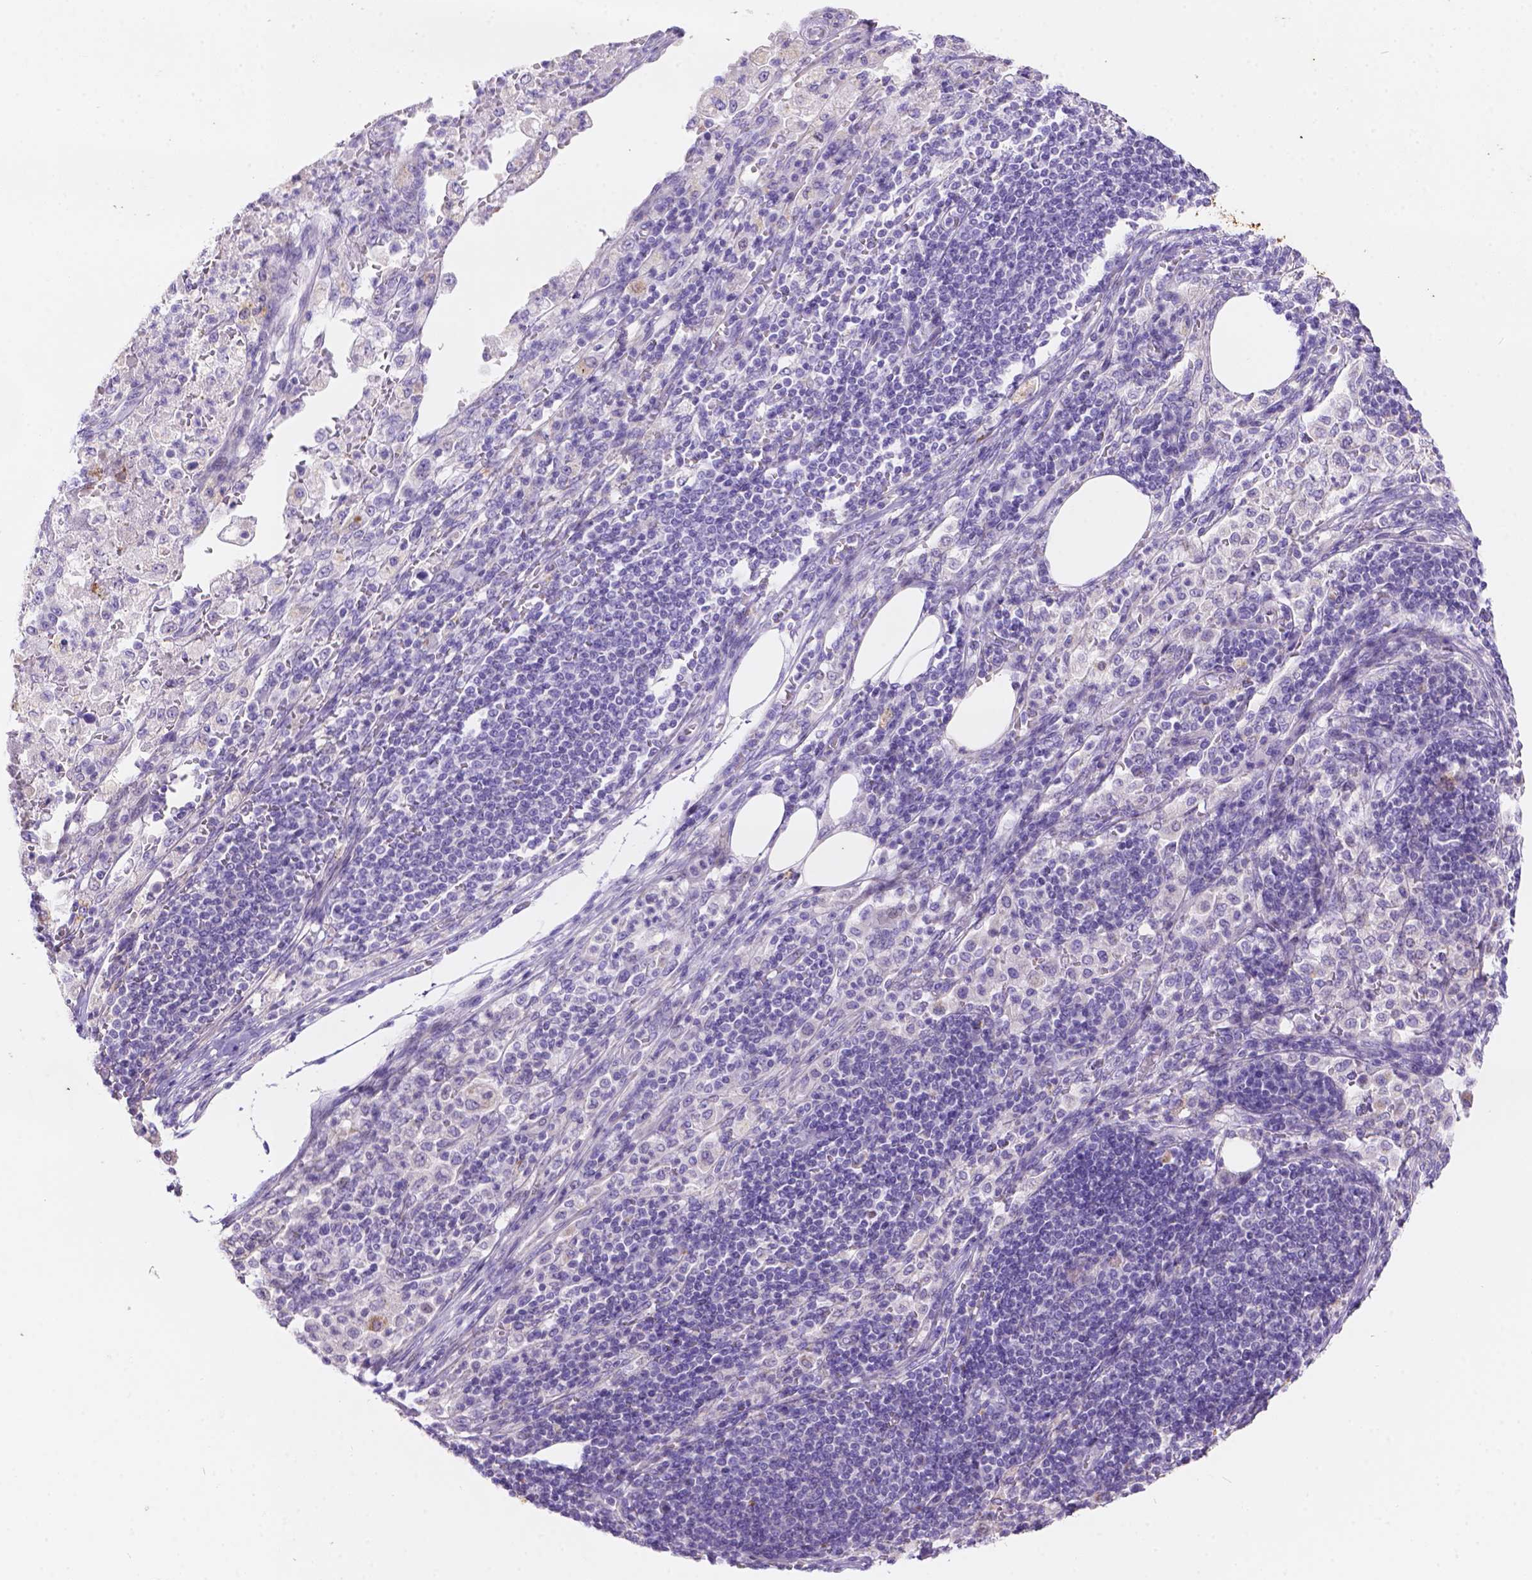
{"staining": {"intensity": "moderate", "quantity": "<25%", "location": "cytoplasmic/membranous"}, "tissue": "pancreatic cancer", "cell_type": "Tumor cells", "image_type": "cancer", "snomed": [{"axis": "morphology", "description": "Adenocarcinoma, NOS"}, {"axis": "topography", "description": "Pancreas"}], "caption": "Immunohistochemistry (IHC) (DAB (3,3'-diaminobenzidine)) staining of human pancreatic cancer (adenocarcinoma) reveals moderate cytoplasmic/membranous protein staining in approximately <25% of tumor cells. (Stains: DAB in brown, nuclei in blue, Microscopy: brightfield microscopy at high magnification).", "gene": "DMWD", "patient": {"sex": "female", "age": 61}}